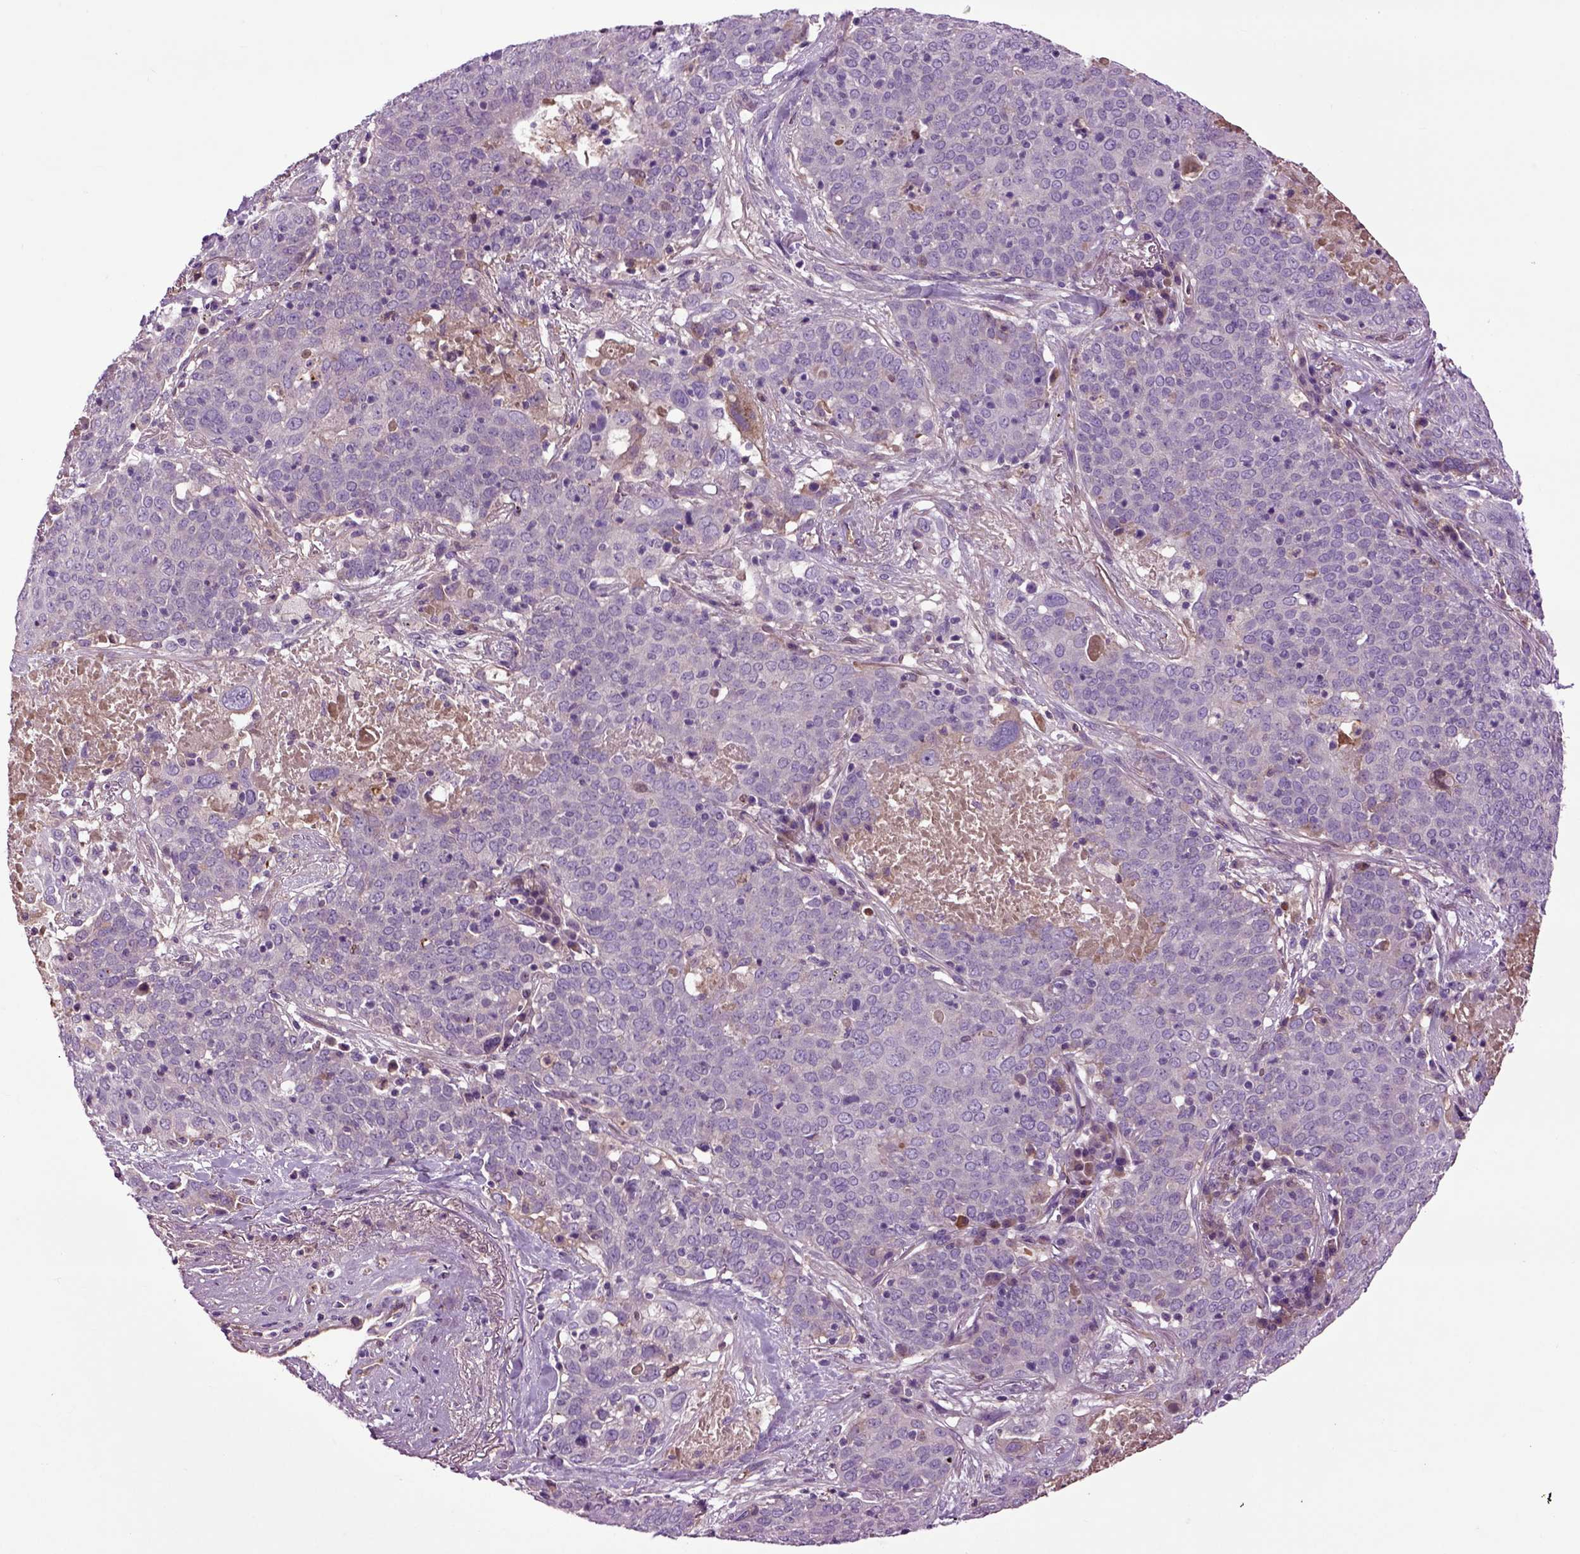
{"staining": {"intensity": "negative", "quantity": "none", "location": "none"}, "tissue": "lung cancer", "cell_type": "Tumor cells", "image_type": "cancer", "snomed": [{"axis": "morphology", "description": "Squamous cell carcinoma, NOS"}, {"axis": "topography", "description": "Lung"}], "caption": "The image demonstrates no significant positivity in tumor cells of lung cancer (squamous cell carcinoma).", "gene": "SPON1", "patient": {"sex": "male", "age": 82}}